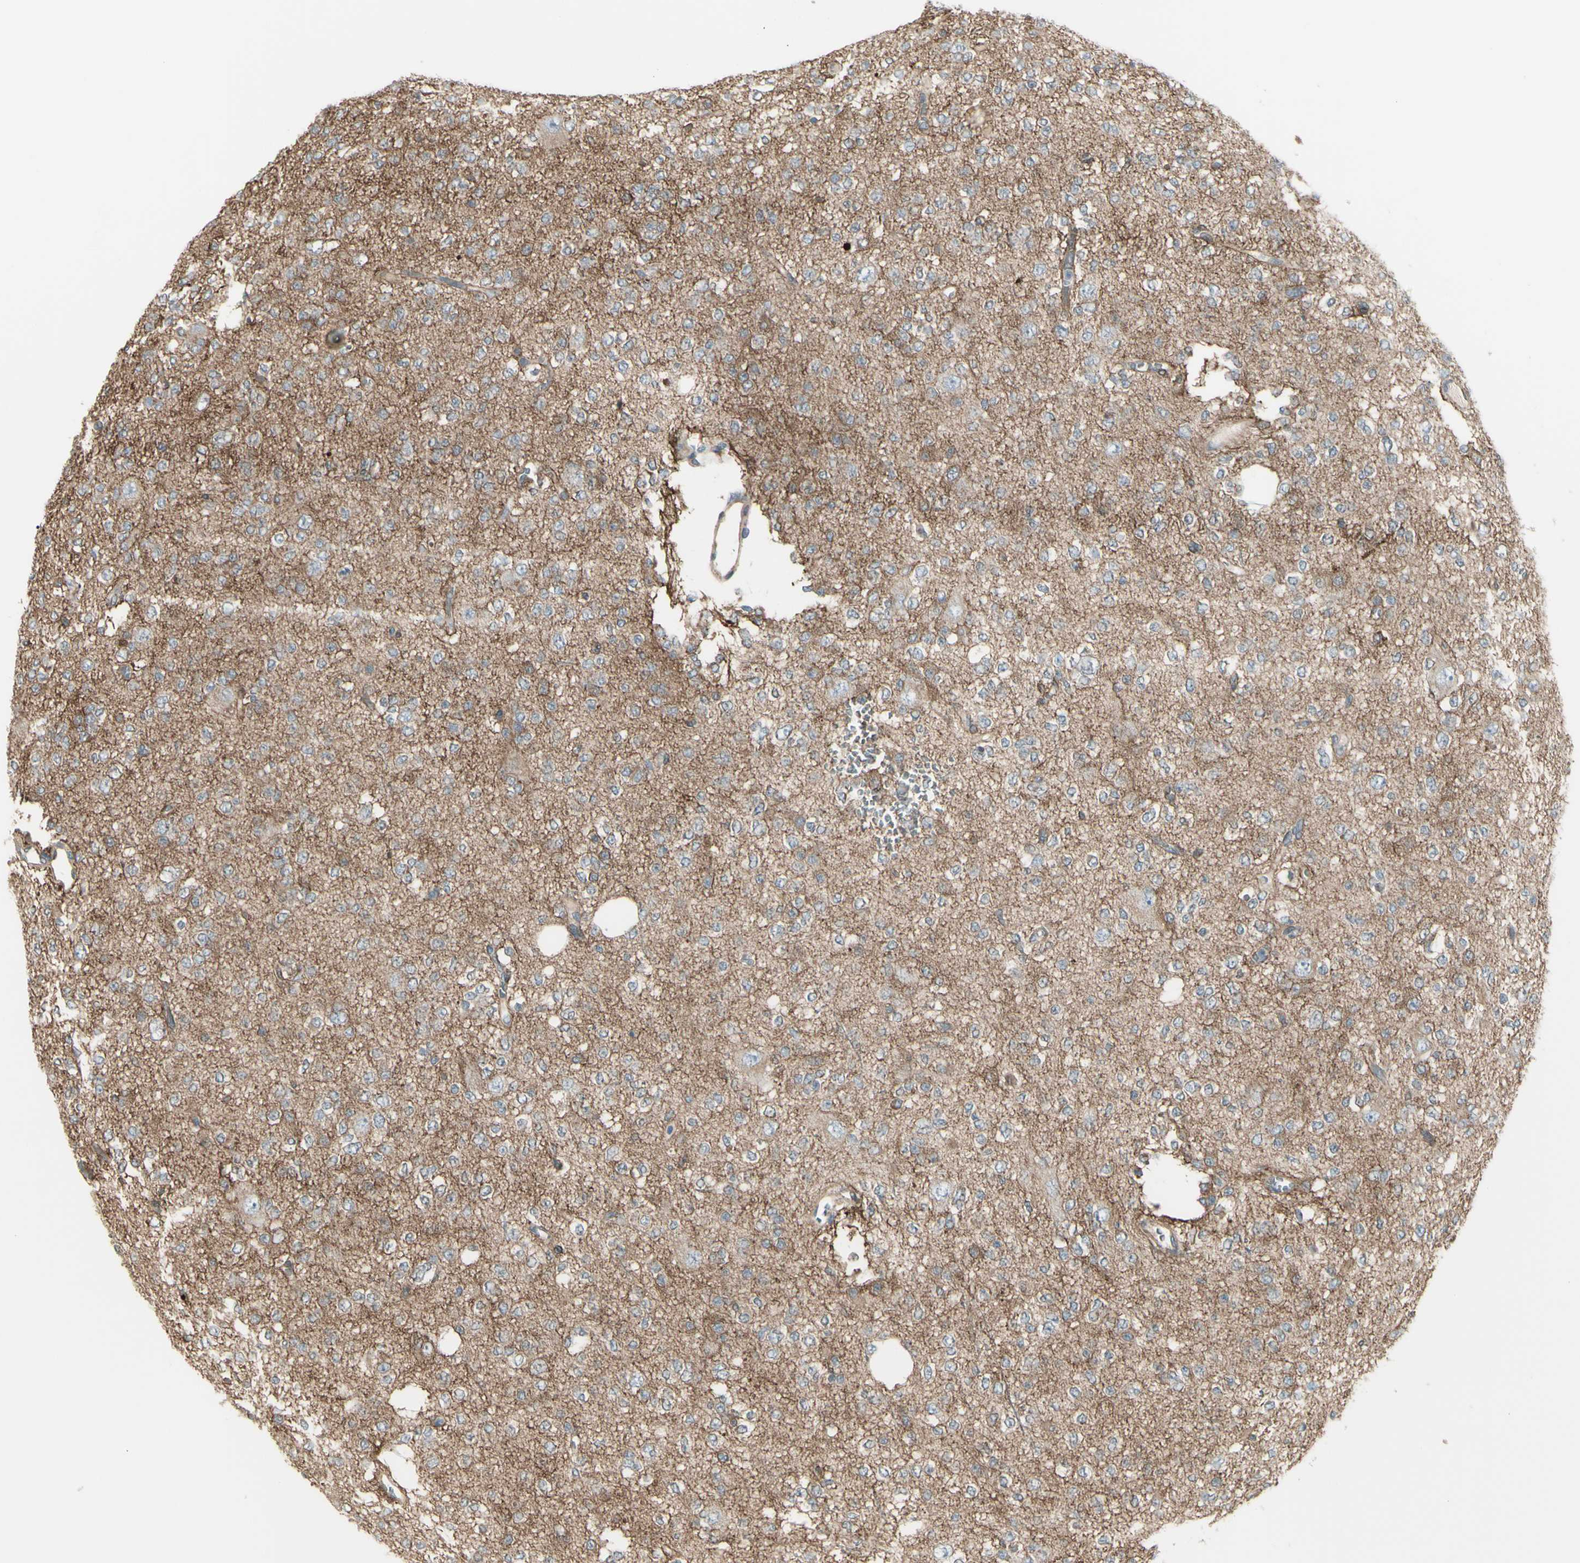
{"staining": {"intensity": "negative", "quantity": "none", "location": "none"}, "tissue": "glioma", "cell_type": "Tumor cells", "image_type": "cancer", "snomed": [{"axis": "morphology", "description": "Glioma, malignant, Low grade"}, {"axis": "topography", "description": "Brain"}], "caption": "There is no significant positivity in tumor cells of glioma.", "gene": "NAXD", "patient": {"sex": "male", "age": 38}}